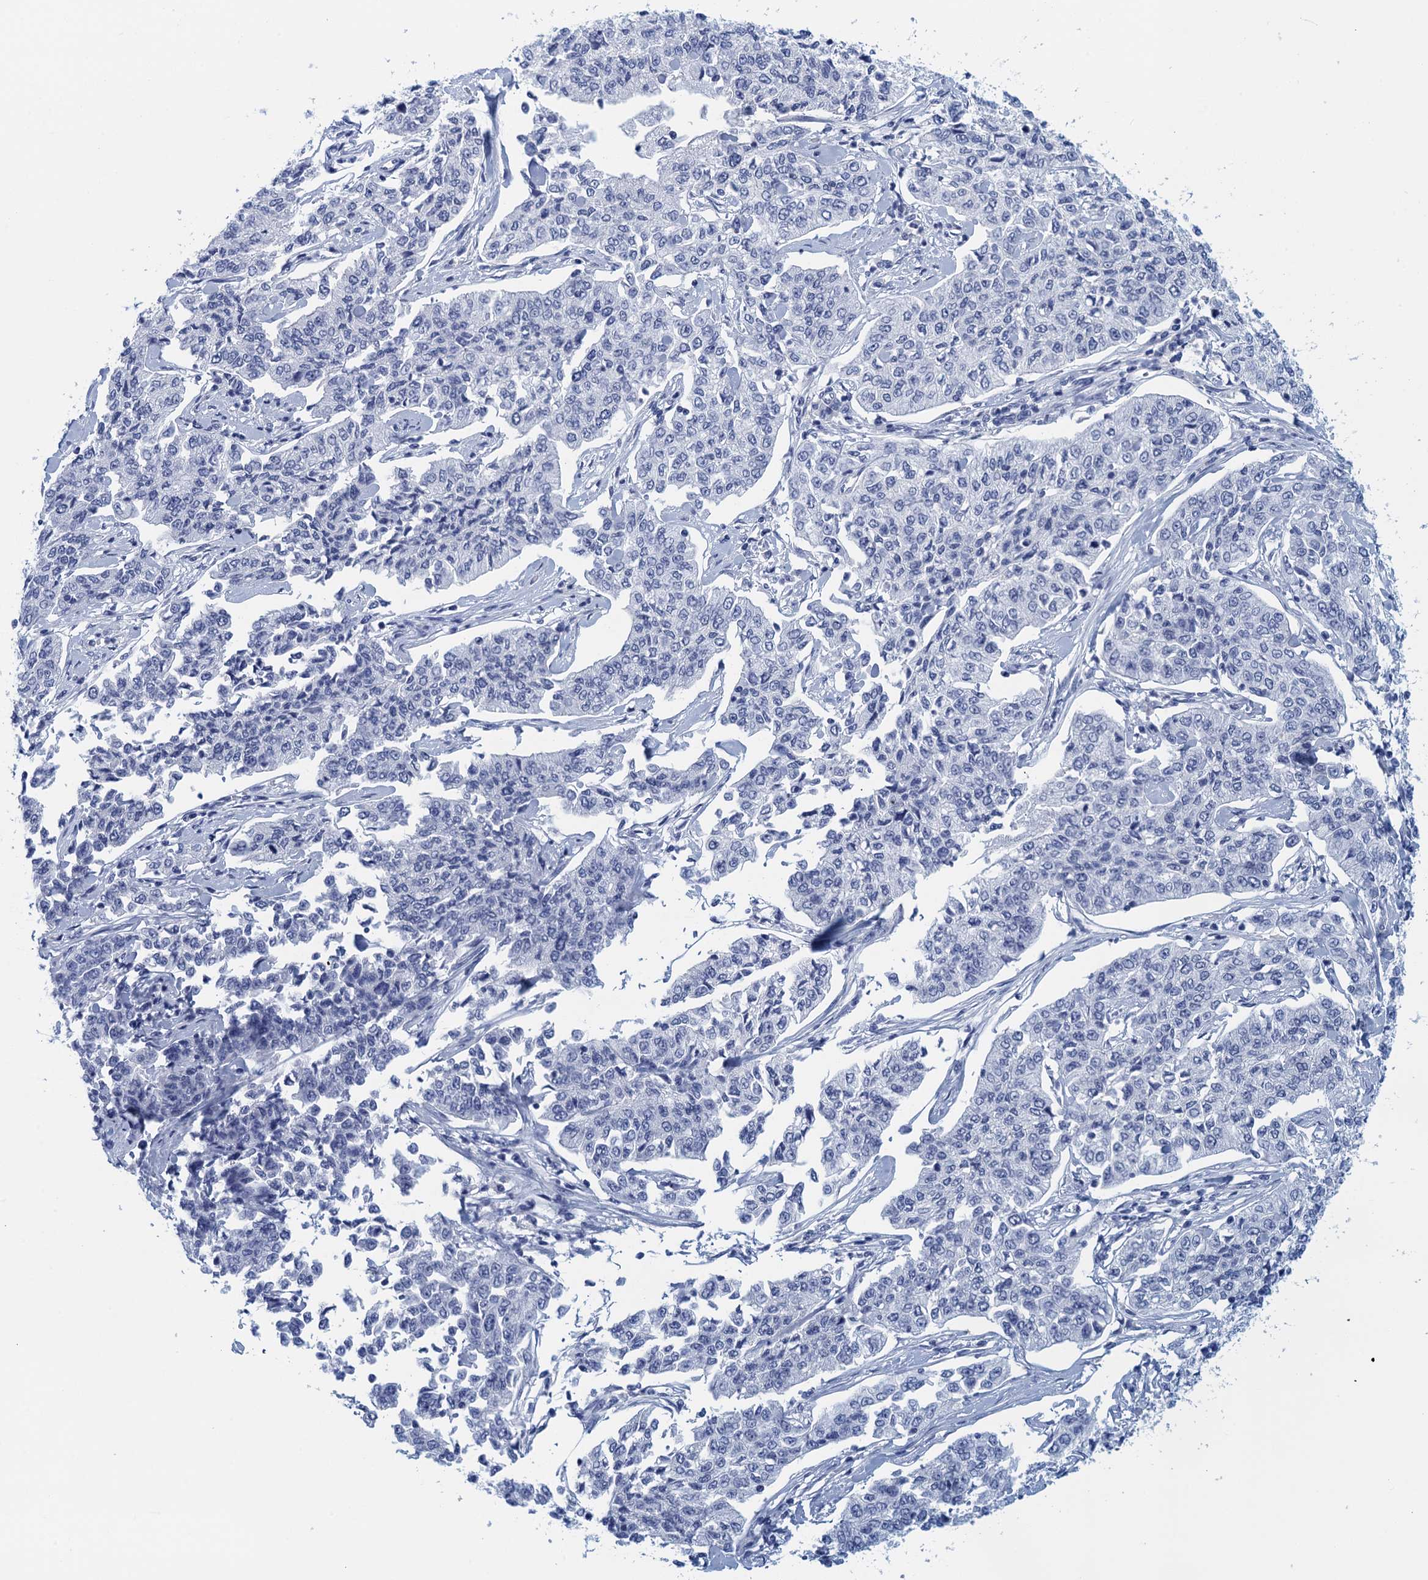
{"staining": {"intensity": "negative", "quantity": "none", "location": "none"}, "tissue": "cervical cancer", "cell_type": "Tumor cells", "image_type": "cancer", "snomed": [{"axis": "morphology", "description": "Squamous cell carcinoma, NOS"}, {"axis": "topography", "description": "Cervix"}], "caption": "High magnification brightfield microscopy of cervical squamous cell carcinoma stained with DAB (brown) and counterstained with hematoxylin (blue): tumor cells show no significant staining.", "gene": "CYP51A1", "patient": {"sex": "female", "age": 35}}